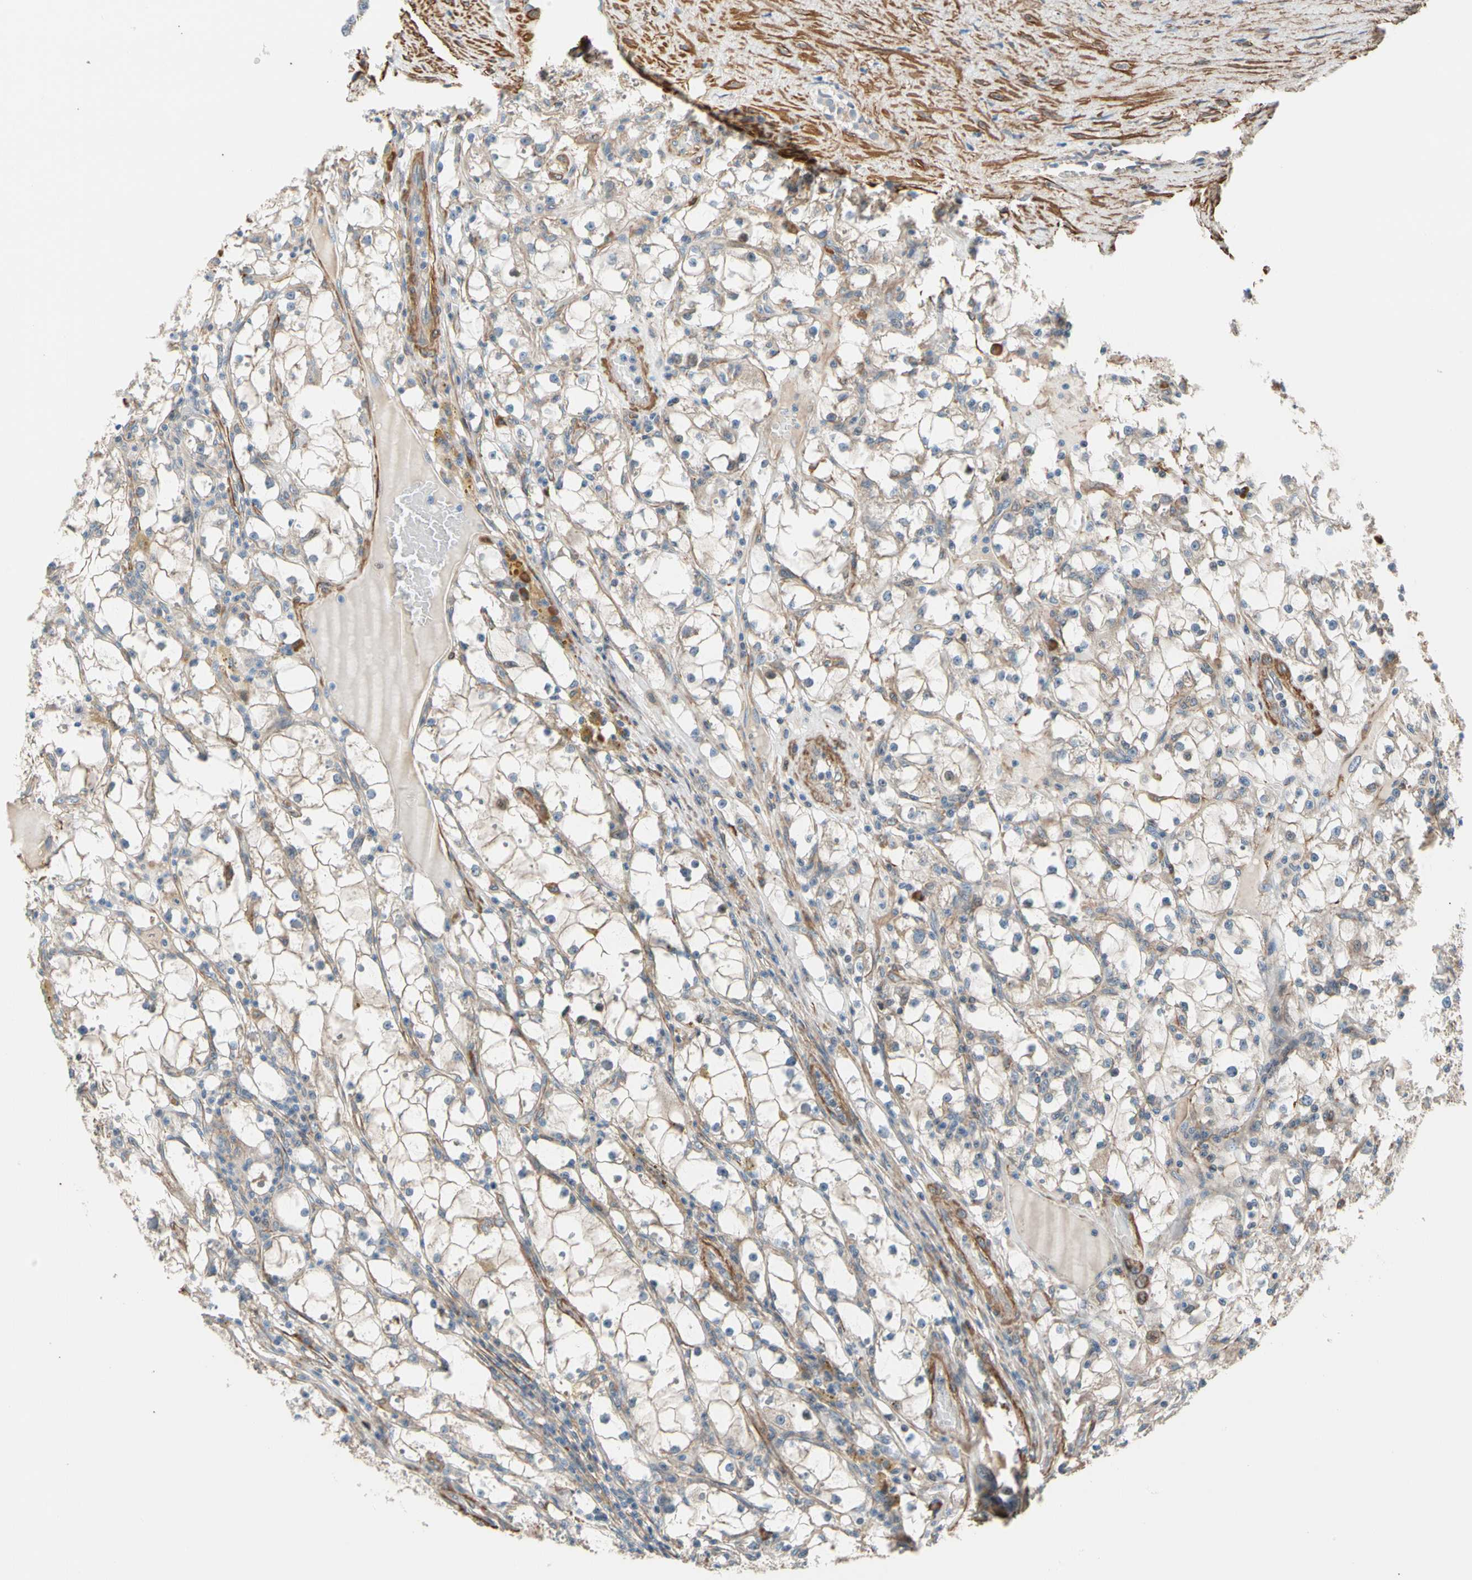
{"staining": {"intensity": "weak", "quantity": ">75%", "location": "cytoplasmic/membranous"}, "tissue": "renal cancer", "cell_type": "Tumor cells", "image_type": "cancer", "snomed": [{"axis": "morphology", "description": "Adenocarcinoma, NOS"}, {"axis": "topography", "description": "Kidney"}], "caption": "IHC image of neoplastic tissue: adenocarcinoma (renal) stained using immunohistochemistry (IHC) shows low levels of weak protein expression localized specifically in the cytoplasmic/membranous of tumor cells, appearing as a cytoplasmic/membranous brown color.", "gene": "LIMK2", "patient": {"sex": "male", "age": 56}}